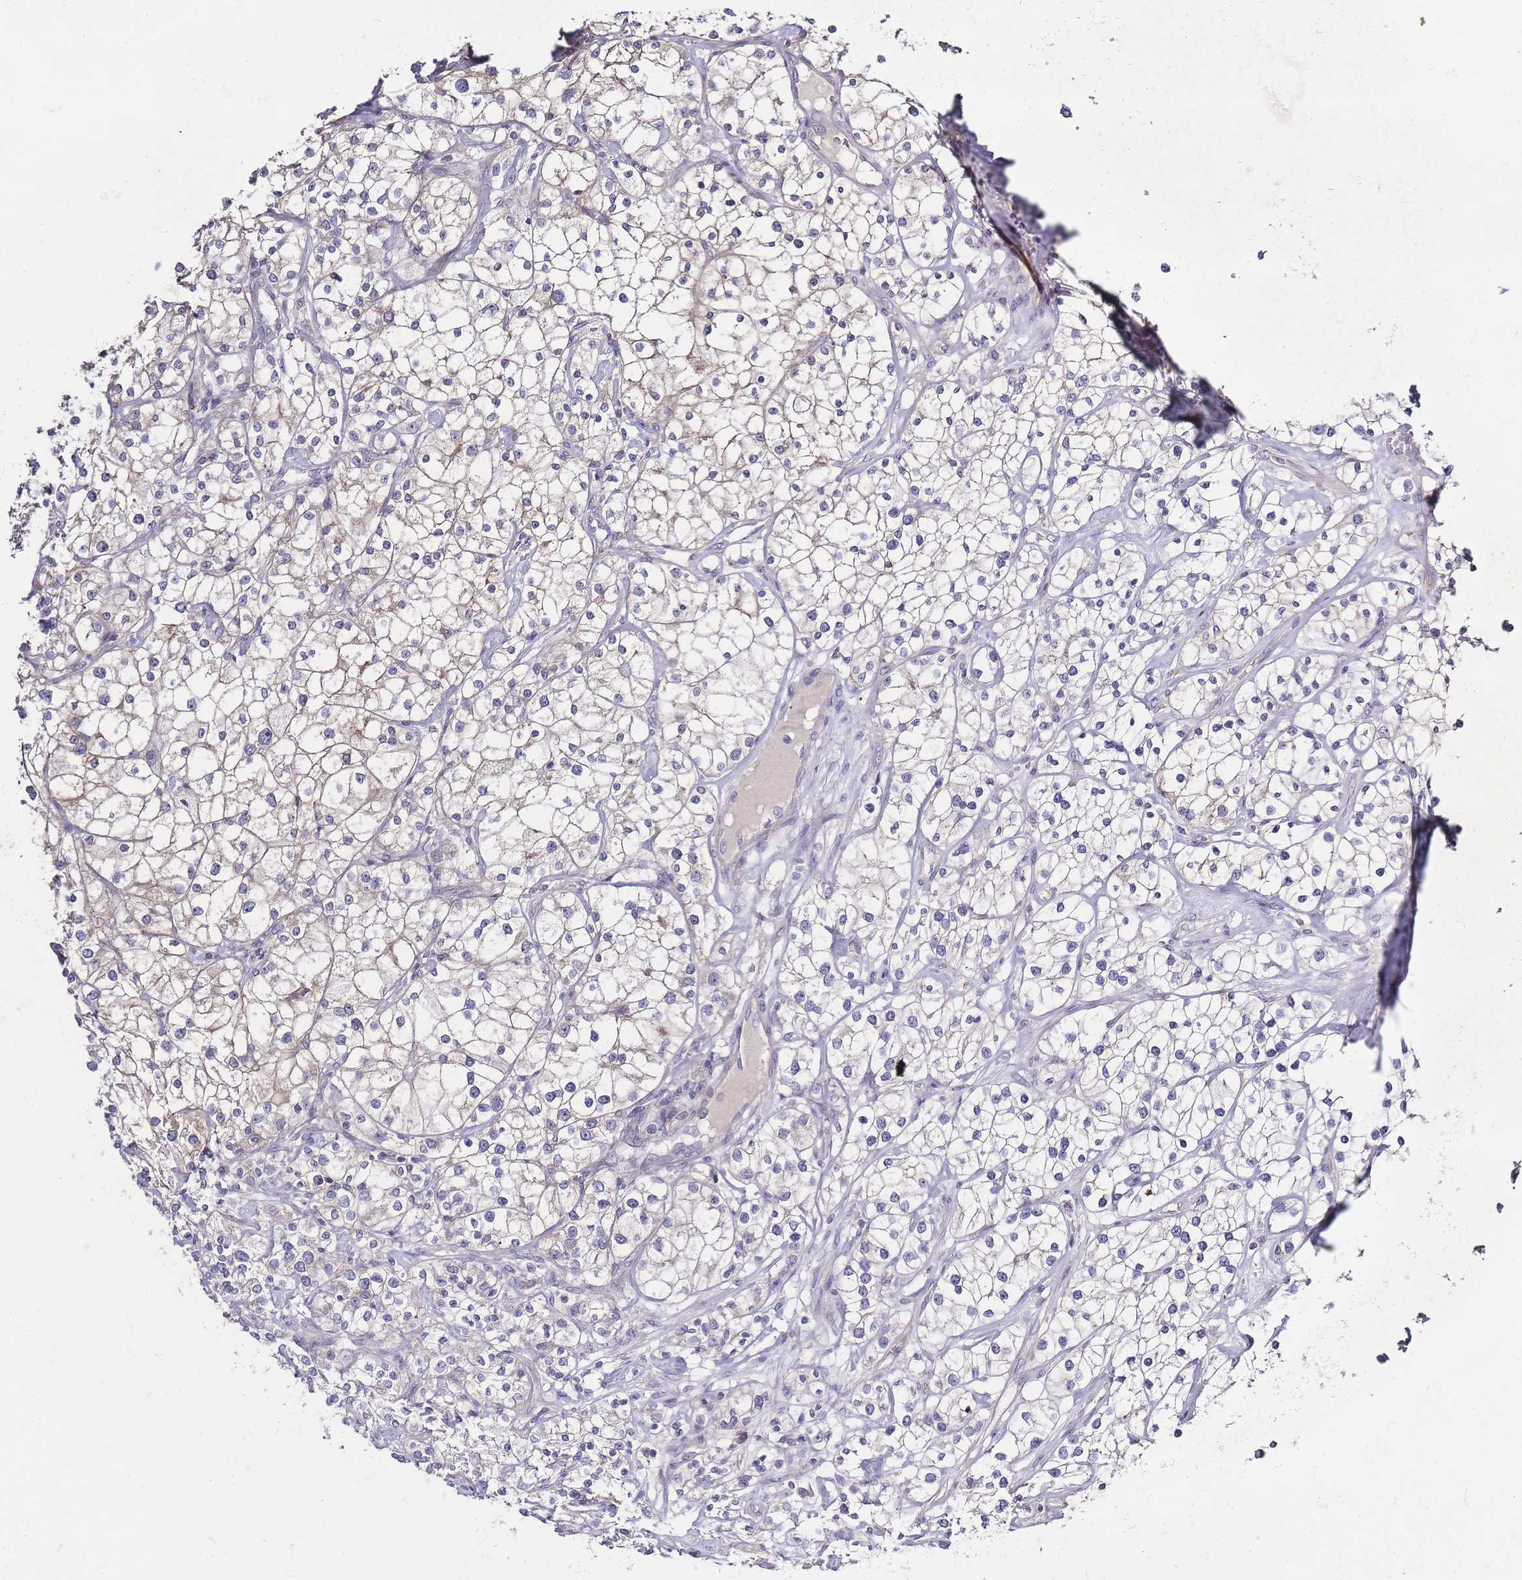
{"staining": {"intensity": "weak", "quantity": "25%-75%", "location": "cytoplasmic/membranous"}, "tissue": "renal cancer", "cell_type": "Tumor cells", "image_type": "cancer", "snomed": [{"axis": "morphology", "description": "Adenocarcinoma, NOS"}, {"axis": "topography", "description": "Kidney"}], "caption": "A brown stain highlights weak cytoplasmic/membranous staining of a protein in renal adenocarcinoma tumor cells.", "gene": "SPHKAP", "patient": {"sex": "male", "age": 77}}